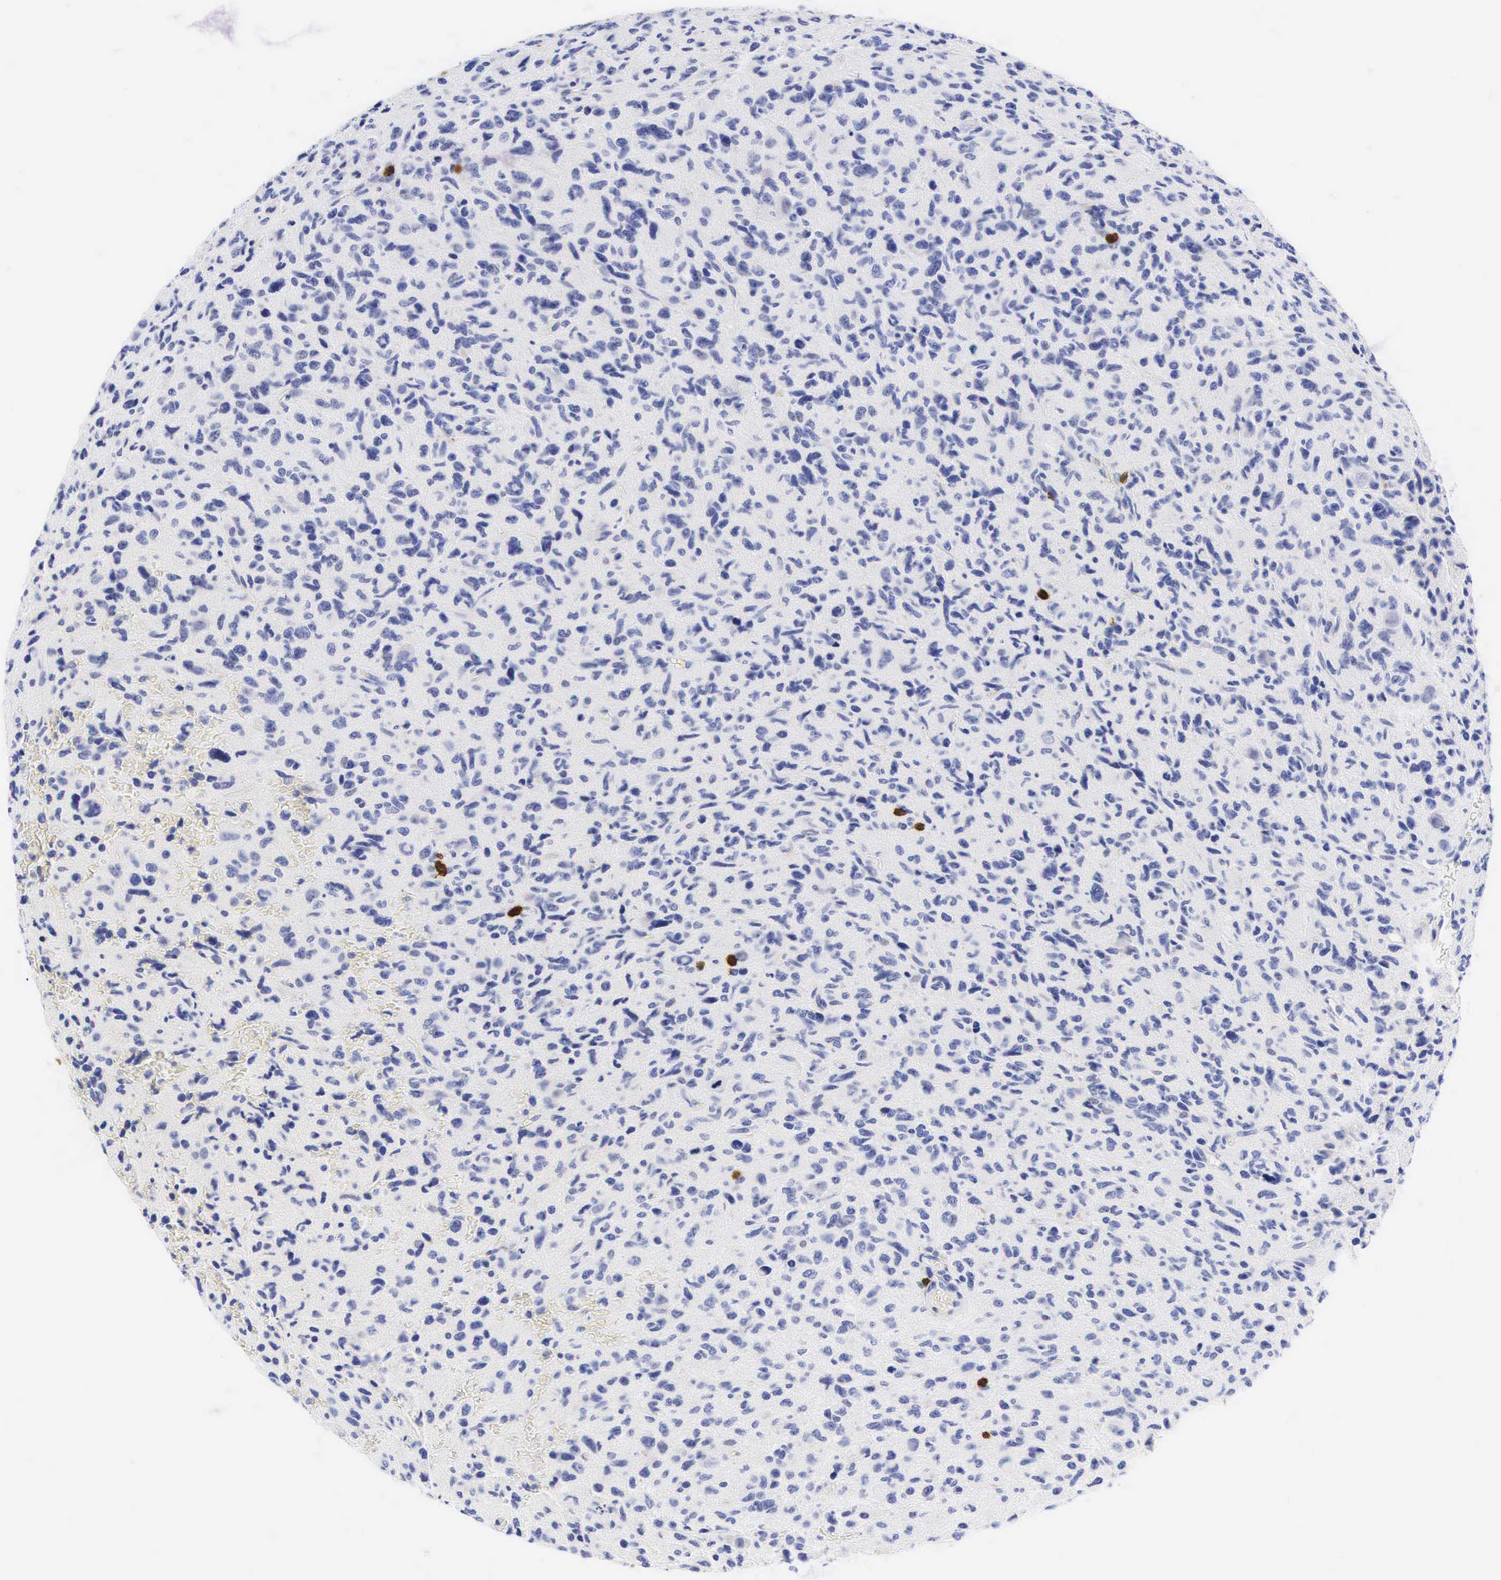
{"staining": {"intensity": "negative", "quantity": "none", "location": "none"}, "tissue": "glioma", "cell_type": "Tumor cells", "image_type": "cancer", "snomed": [{"axis": "morphology", "description": "Glioma, malignant, High grade"}, {"axis": "topography", "description": "Brain"}], "caption": "Immunohistochemistry image of neoplastic tissue: glioma stained with DAB (3,3'-diaminobenzidine) demonstrates no significant protein expression in tumor cells. The staining was performed using DAB to visualize the protein expression in brown, while the nuclei were stained in blue with hematoxylin (Magnification: 20x).", "gene": "CD8A", "patient": {"sex": "female", "age": 60}}